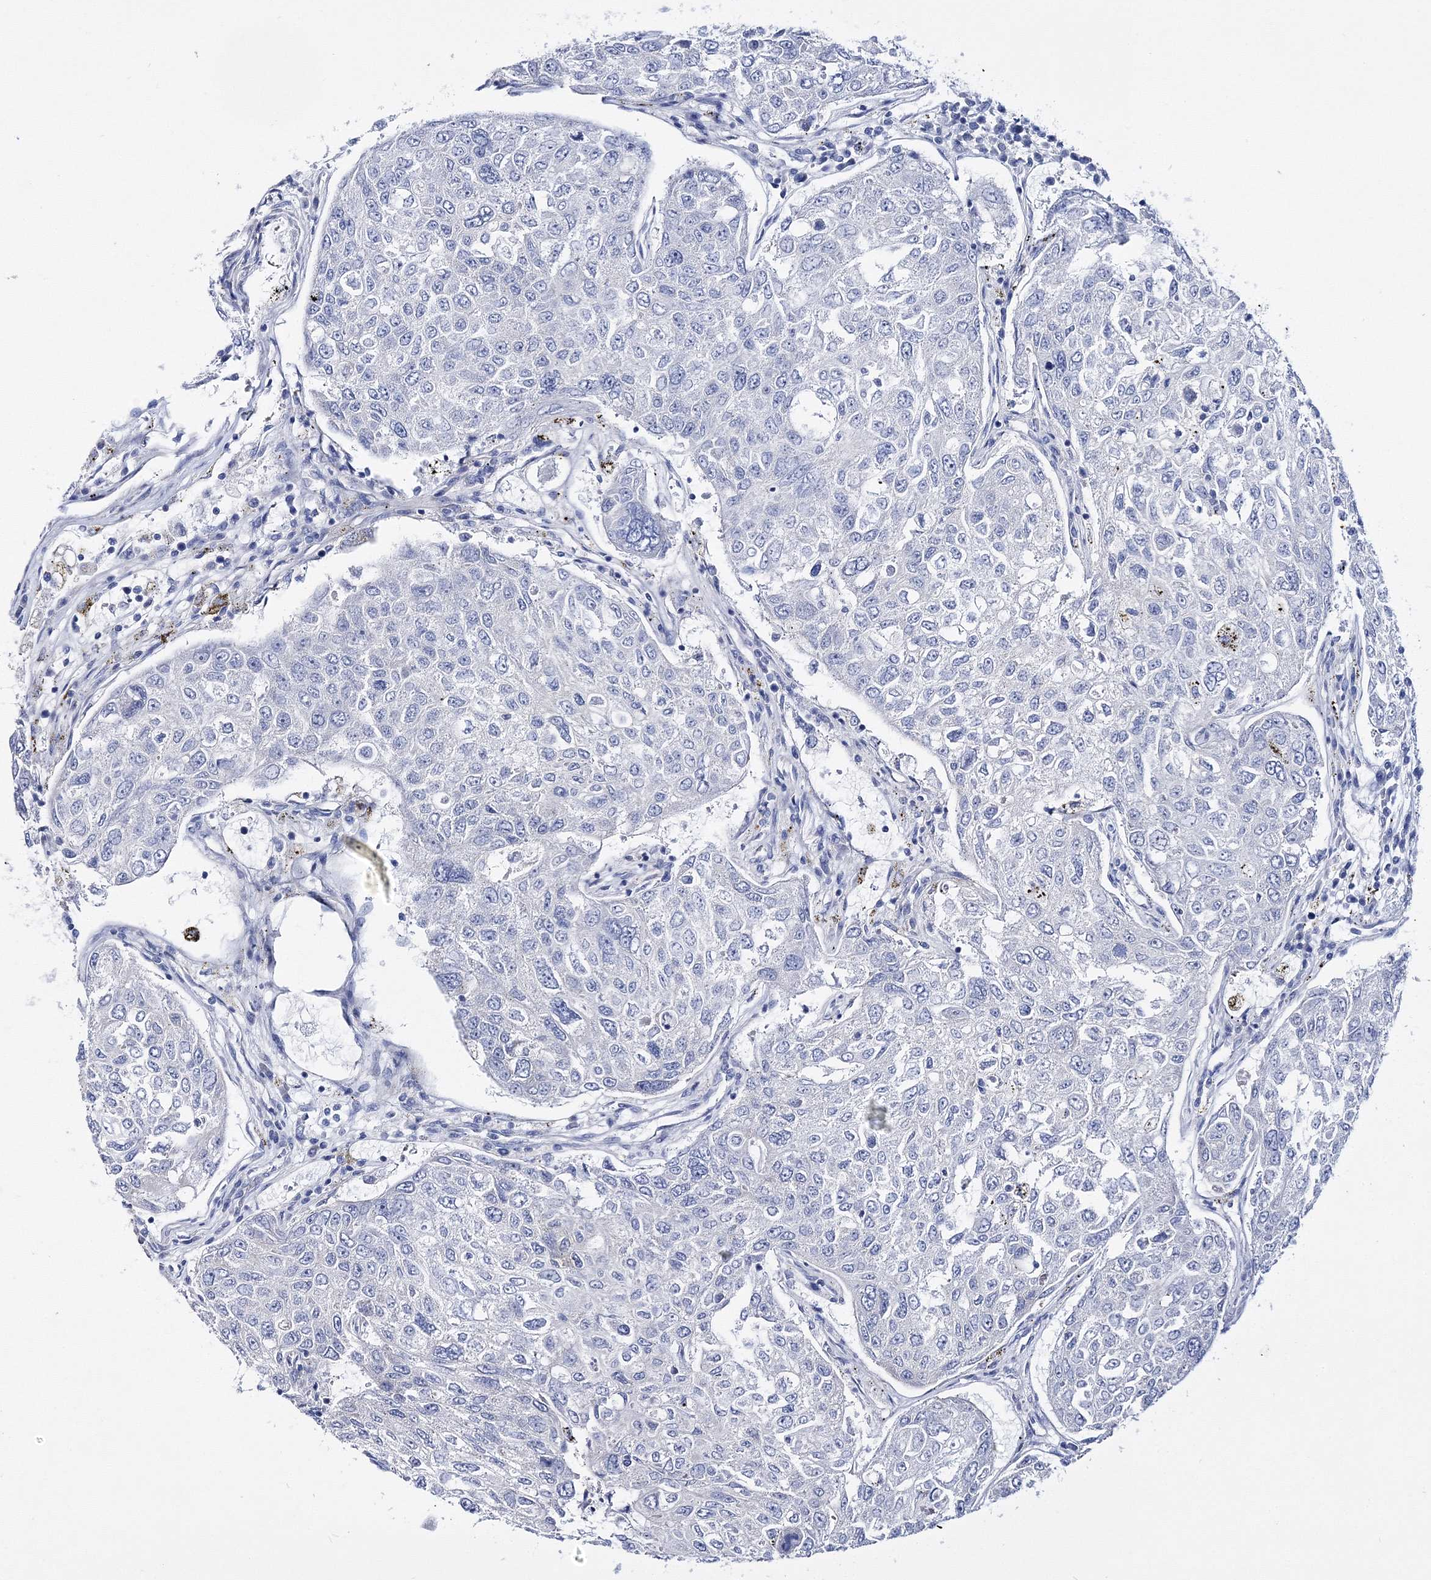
{"staining": {"intensity": "negative", "quantity": "none", "location": "none"}, "tissue": "urothelial cancer", "cell_type": "Tumor cells", "image_type": "cancer", "snomed": [{"axis": "morphology", "description": "Urothelial carcinoma, High grade"}, {"axis": "topography", "description": "Lymph node"}, {"axis": "topography", "description": "Urinary bladder"}], "caption": "This is a histopathology image of immunohistochemistry staining of urothelial carcinoma (high-grade), which shows no staining in tumor cells. (Brightfield microscopy of DAB (3,3'-diaminobenzidine) IHC at high magnification).", "gene": "ARHGAP32", "patient": {"sex": "male", "age": 51}}